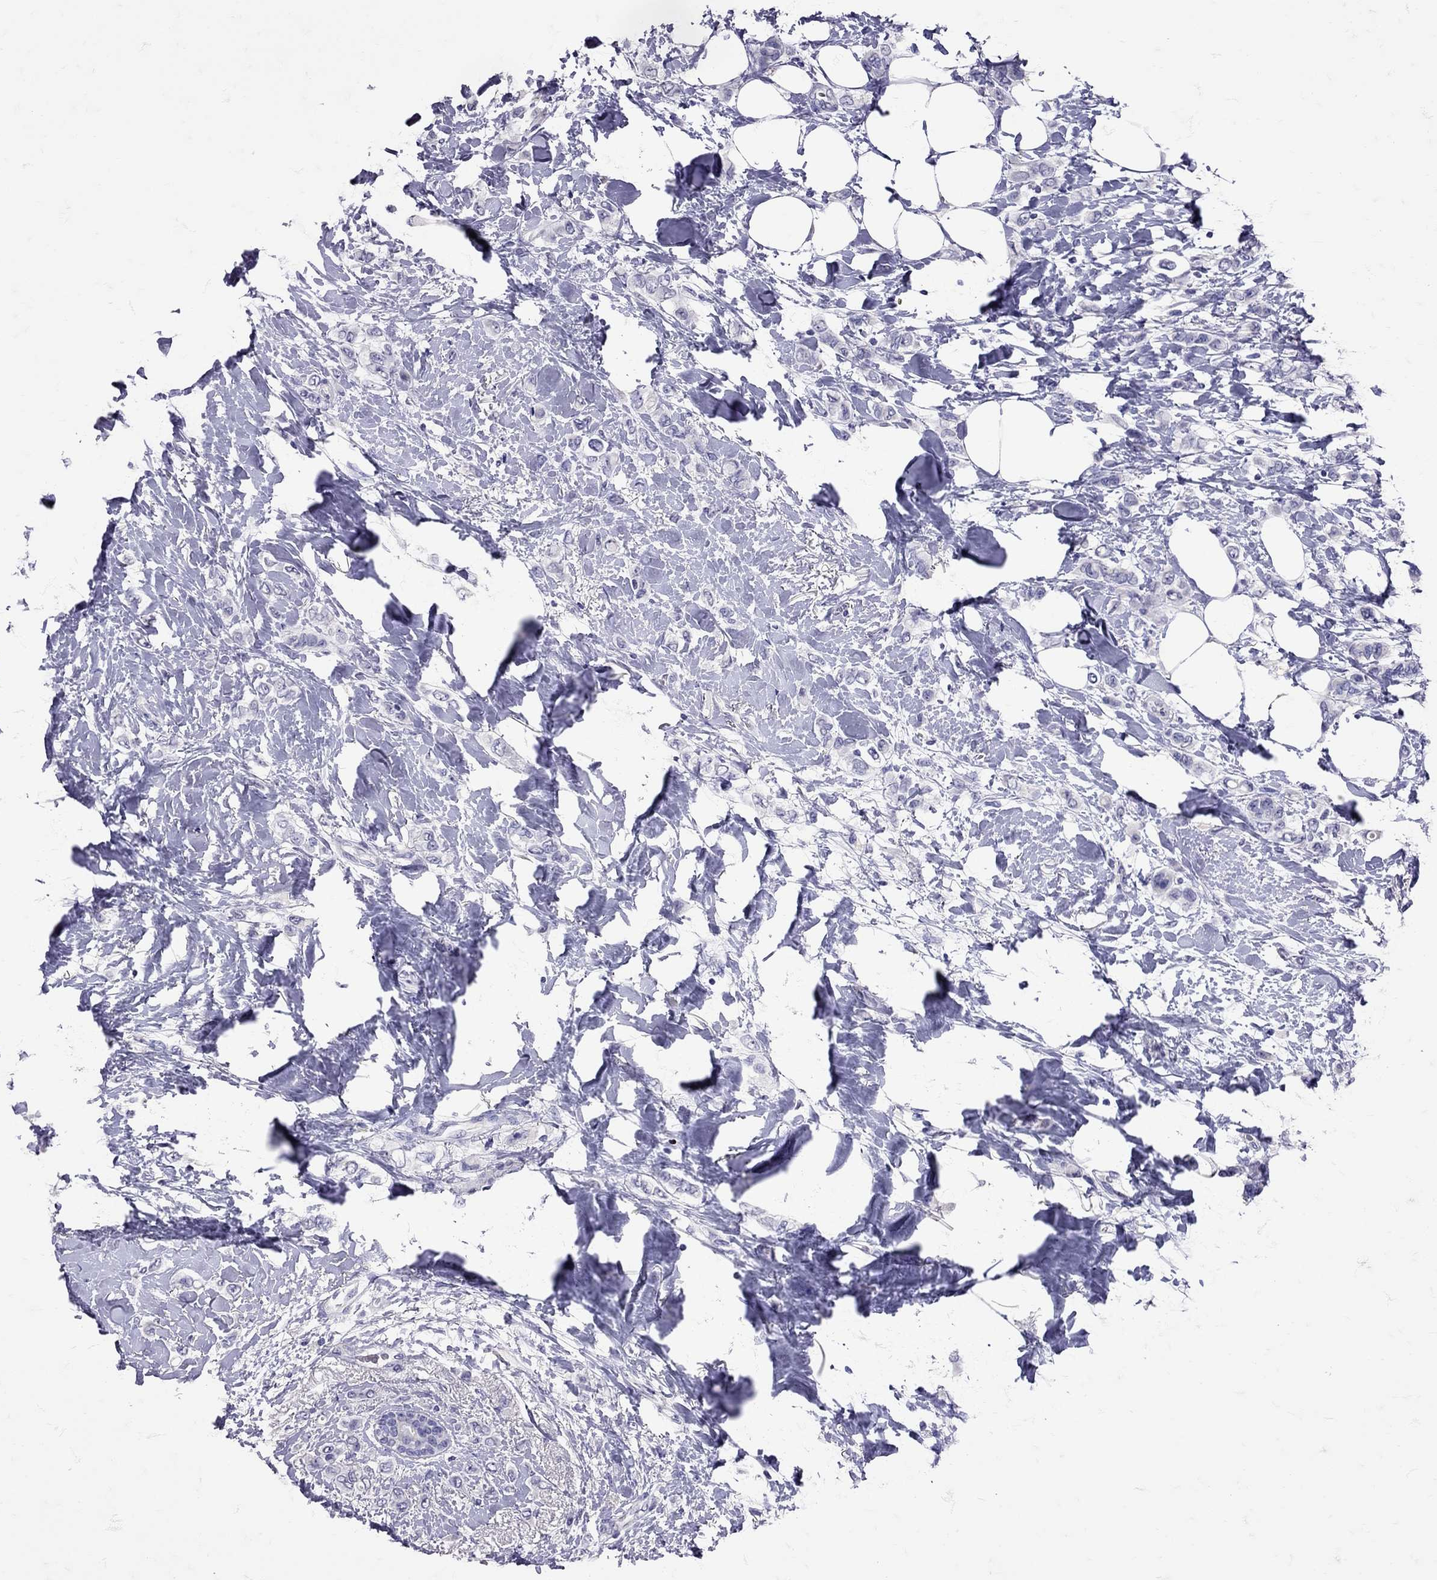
{"staining": {"intensity": "negative", "quantity": "none", "location": "none"}, "tissue": "breast cancer", "cell_type": "Tumor cells", "image_type": "cancer", "snomed": [{"axis": "morphology", "description": "Lobular carcinoma"}, {"axis": "topography", "description": "Breast"}], "caption": "A photomicrograph of lobular carcinoma (breast) stained for a protein exhibits no brown staining in tumor cells.", "gene": "SST", "patient": {"sex": "female", "age": 66}}